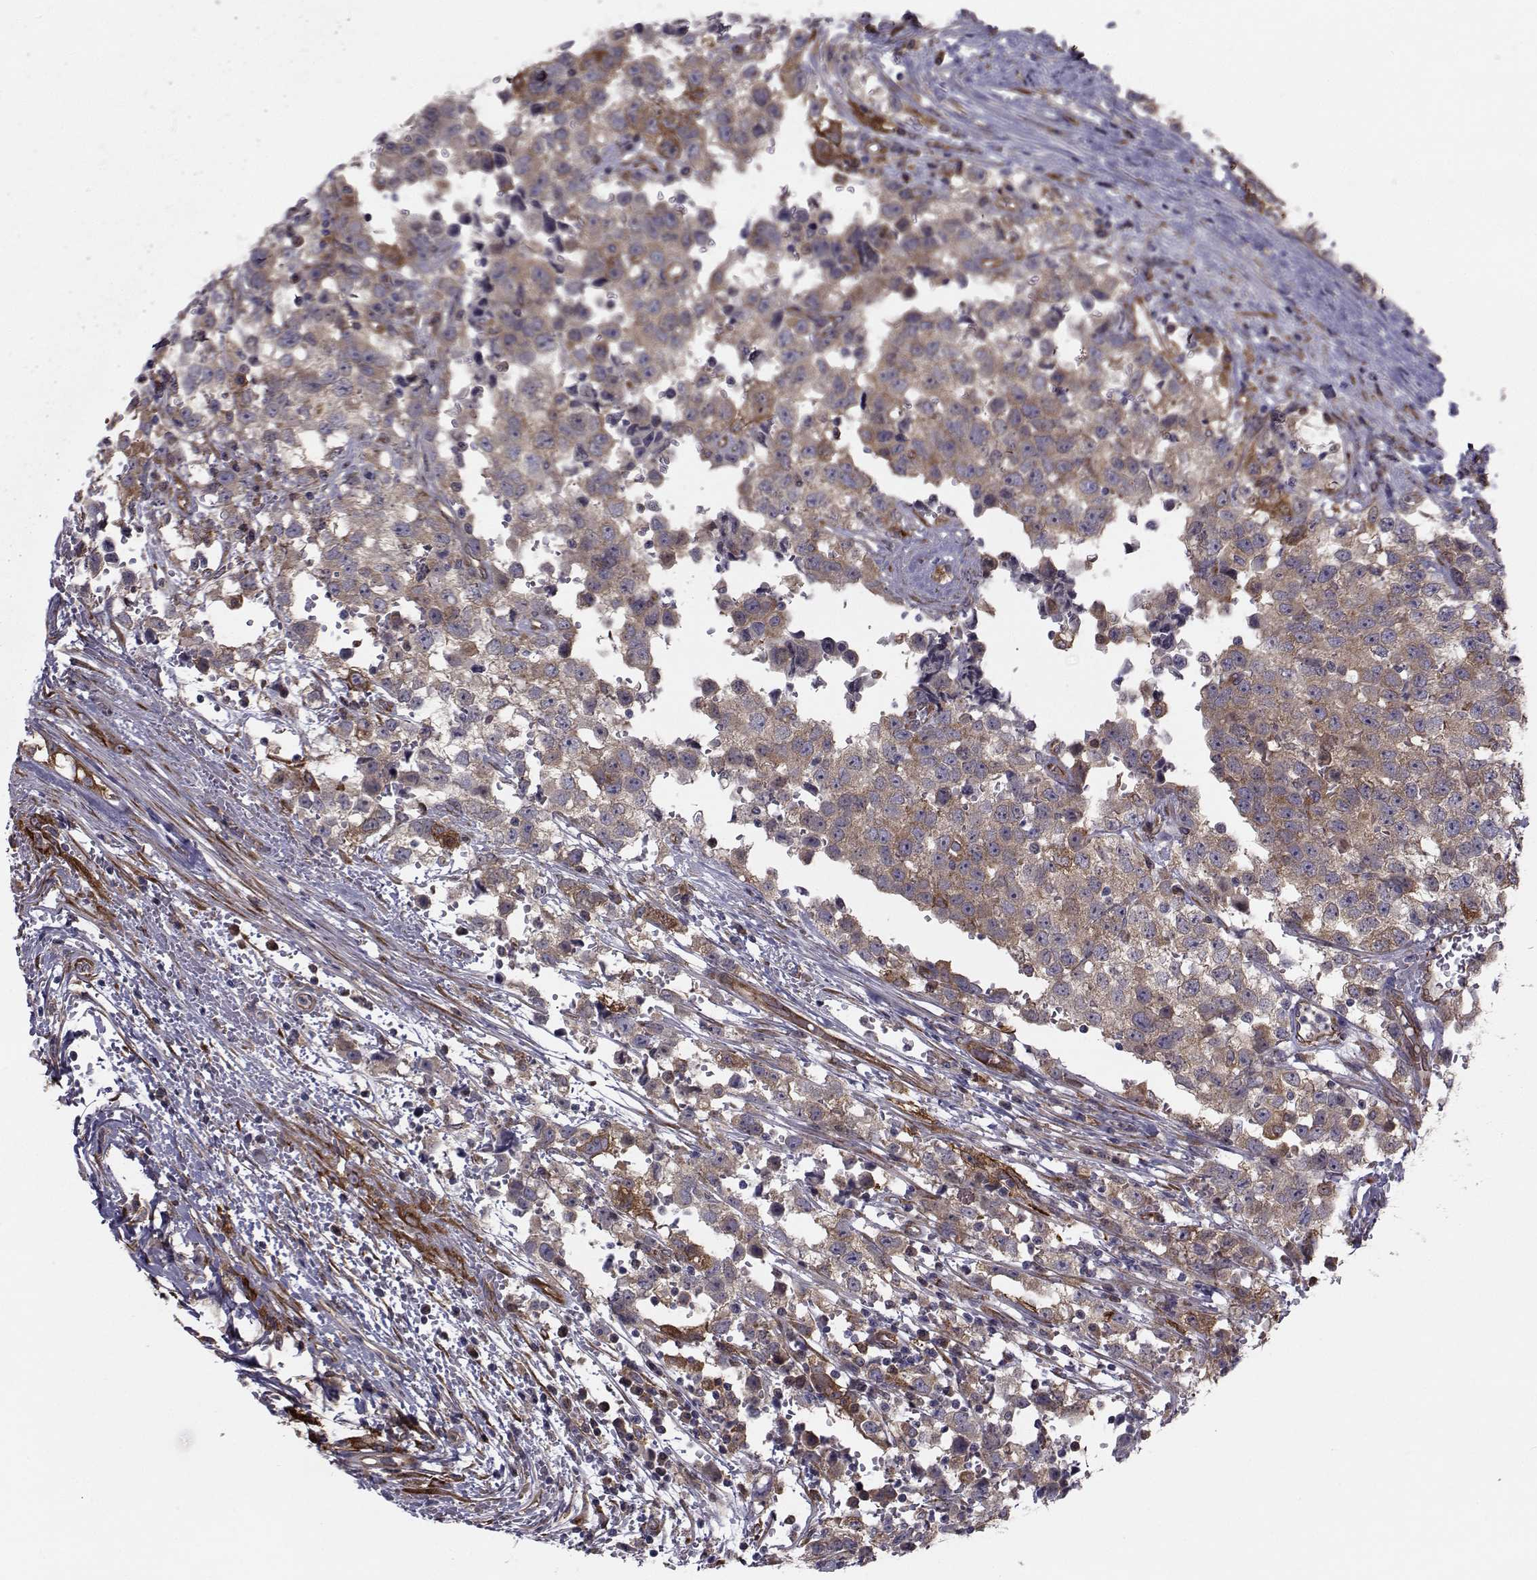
{"staining": {"intensity": "moderate", "quantity": ">75%", "location": "cytoplasmic/membranous"}, "tissue": "testis cancer", "cell_type": "Tumor cells", "image_type": "cancer", "snomed": [{"axis": "morphology", "description": "Seminoma, NOS"}, {"axis": "topography", "description": "Testis"}], "caption": "About >75% of tumor cells in human testis cancer (seminoma) display moderate cytoplasmic/membranous protein positivity as visualized by brown immunohistochemical staining.", "gene": "TRIP10", "patient": {"sex": "male", "age": 34}}